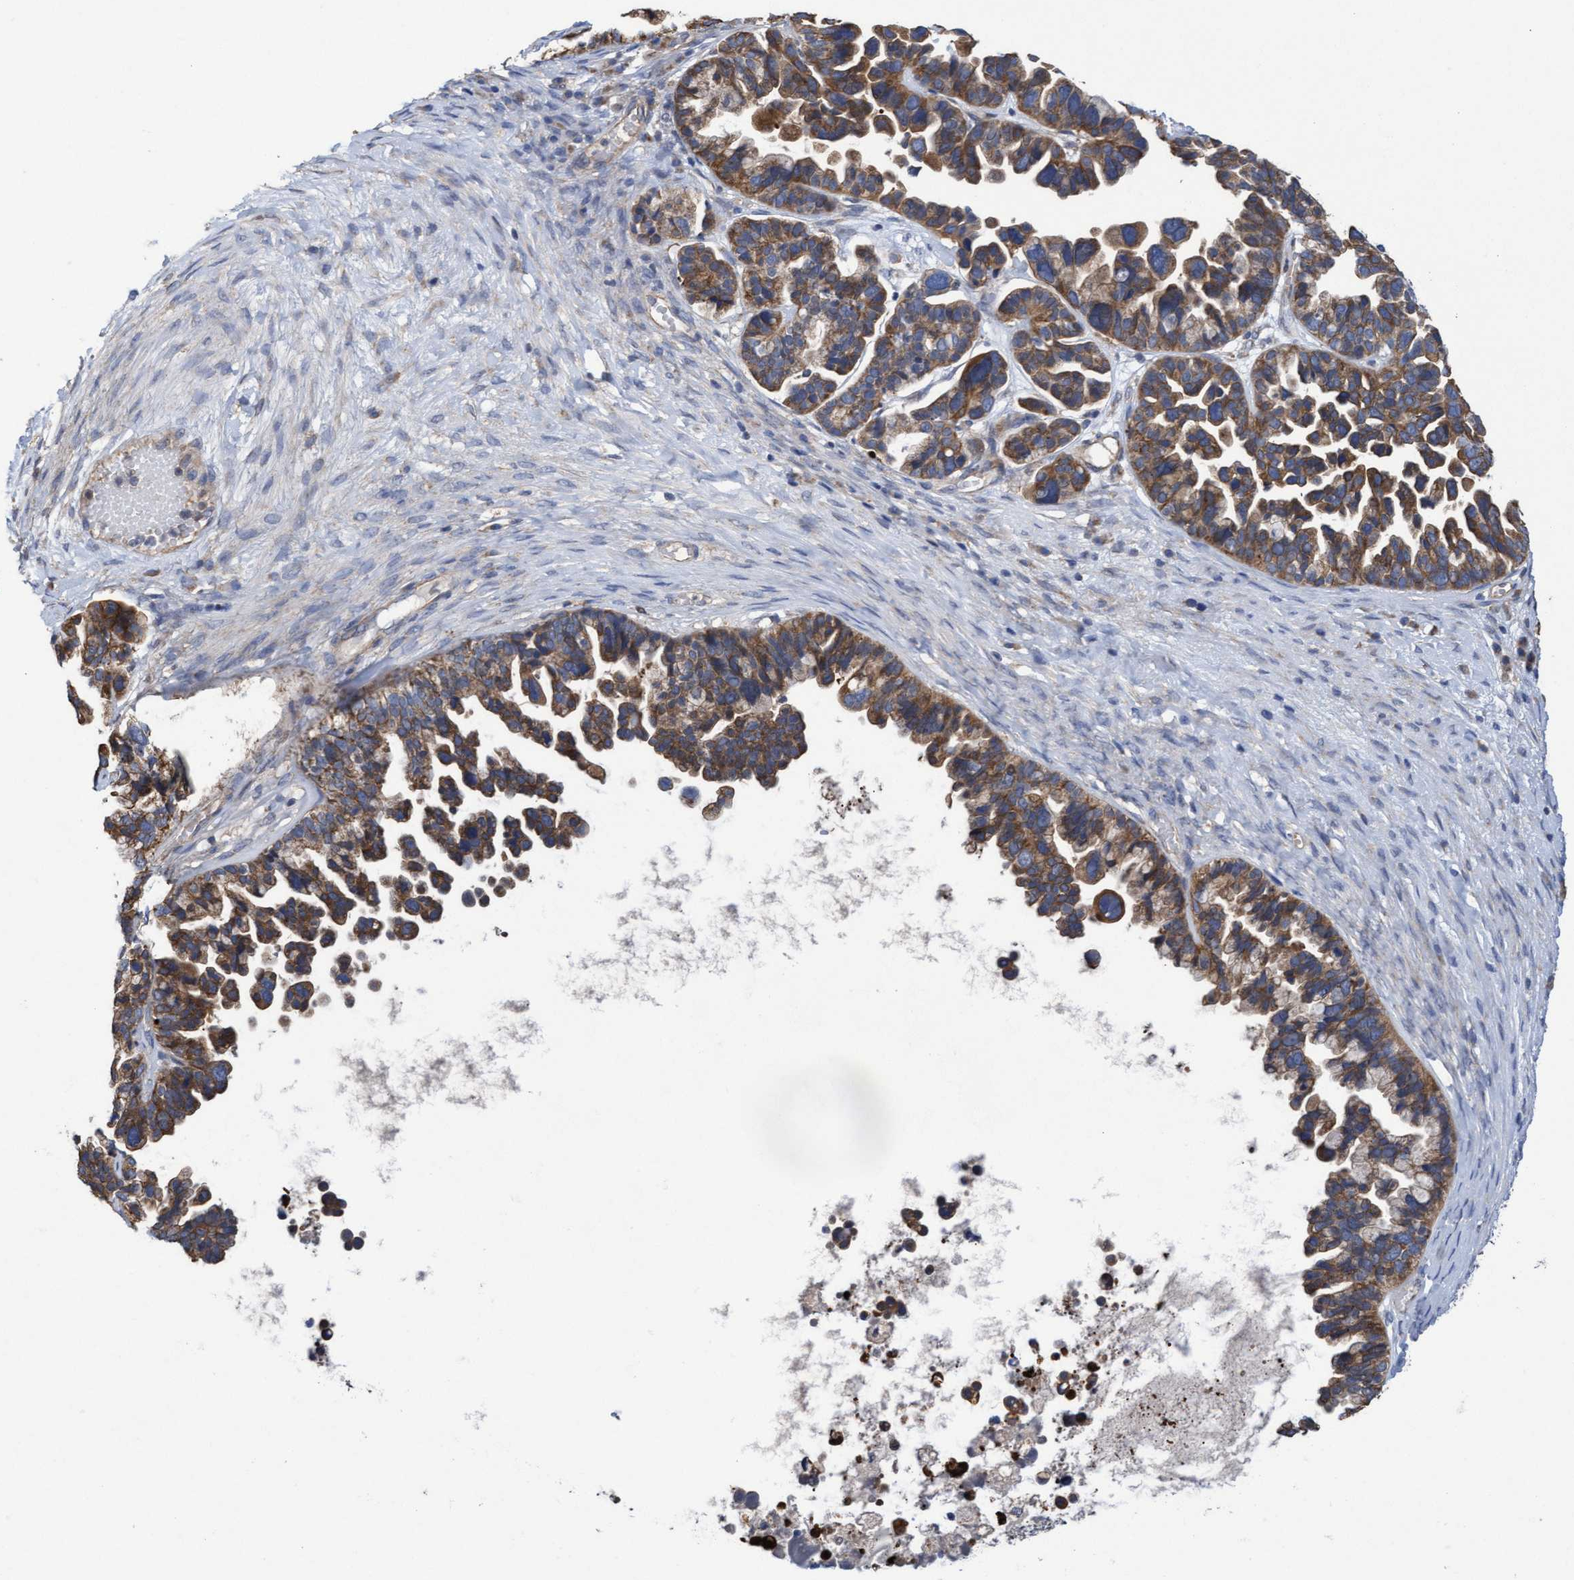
{"staining": {"intensity": "moderate", "quantity": ">75%", "location": "cytoplasmic/membranous"}, "tissue": "ovarian cancer", "cell_type": "Tumor cells", "image_type": "cancer", "snomed": [{"axis": "morphology", "description": "Cystadenocarcinoma, serous, NOS"}, {"axis": "topography", "description": "Ovary"}], "caption": "Tumor cells show moderate cytoplasmic/membranous staining in approximately >75% of cells in ovarian cancer (serous cystadenocarcinoma).", "gene": "MRPL38", "patient": {"sex": "female", "age": 56}}